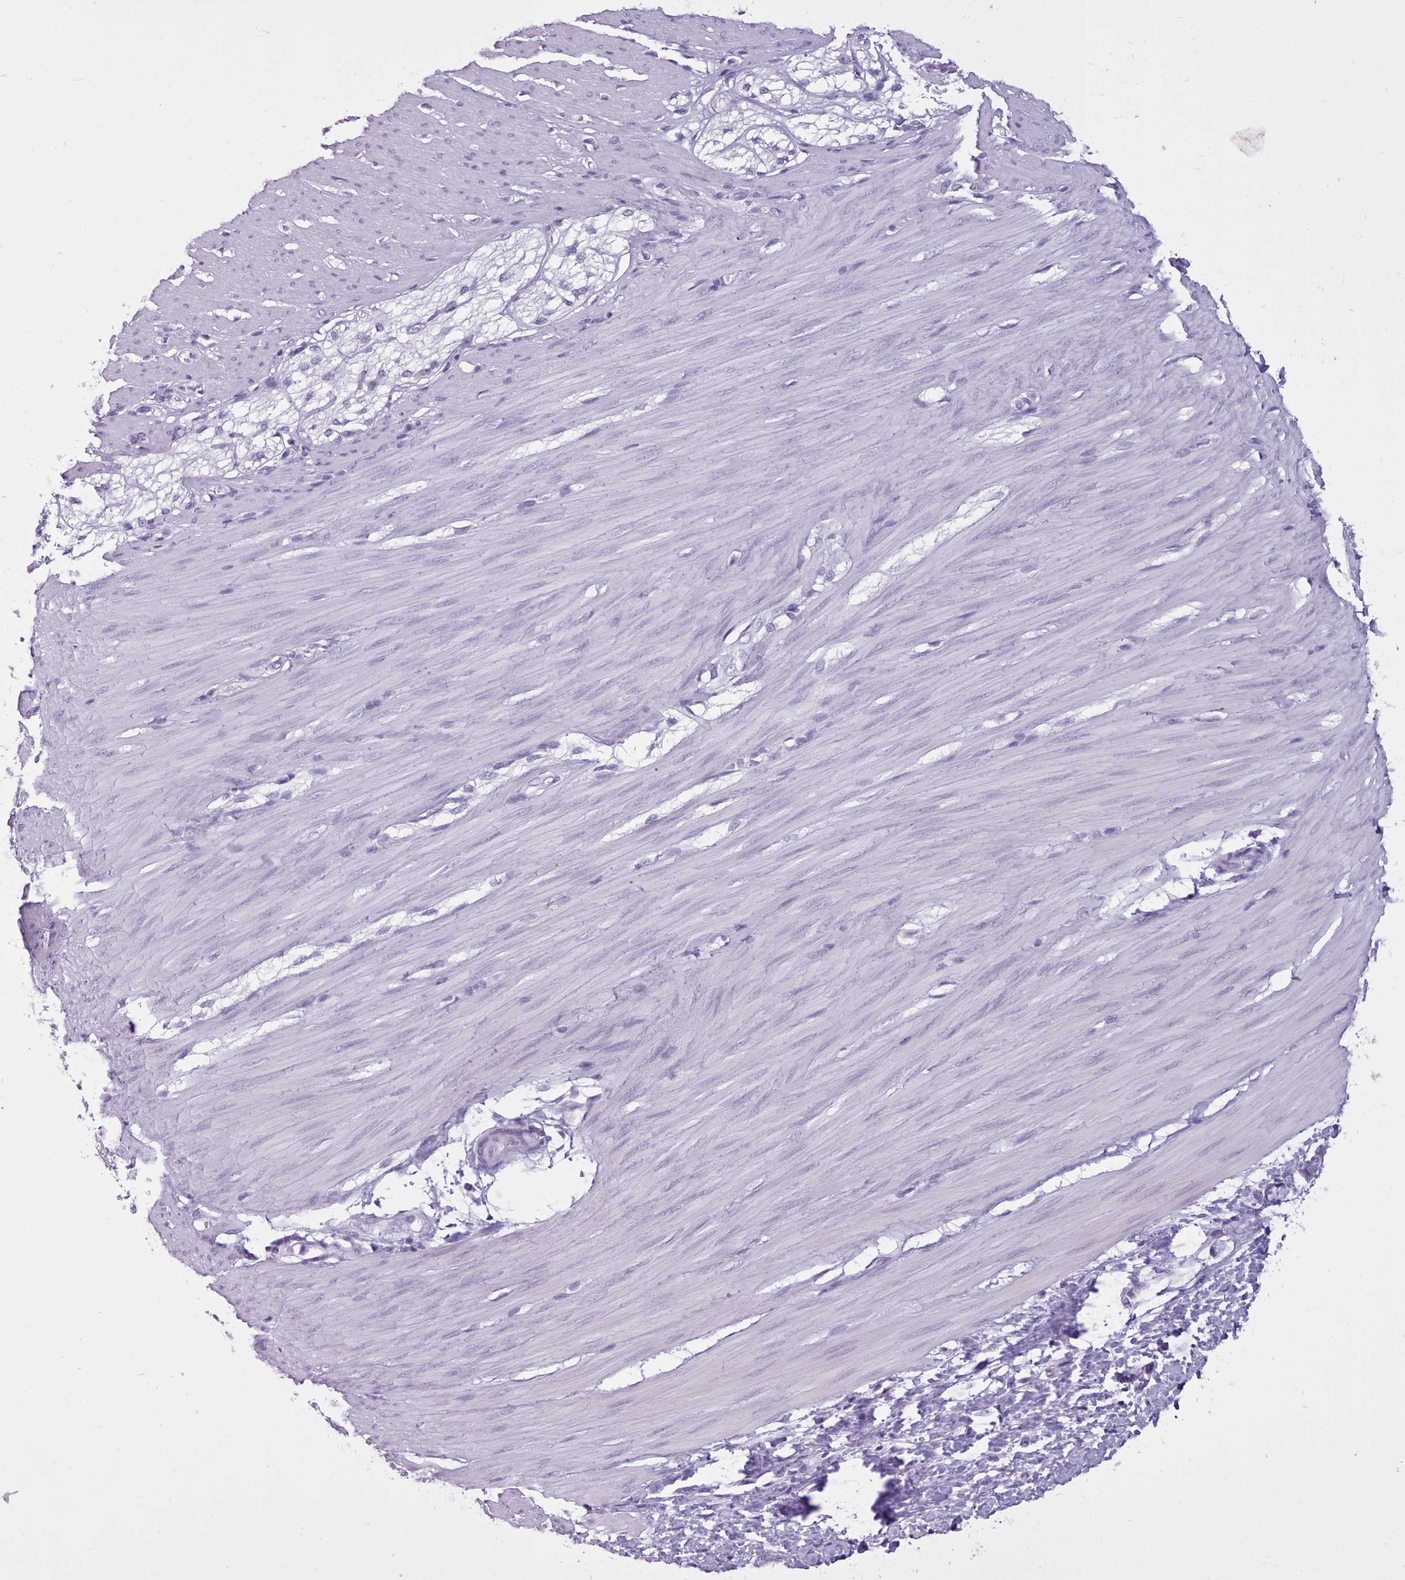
{"staining": {"intensity": "negative", "quantity": "none", "location": "none"}, "tissue": "smooth muscle", "cell_type": "Smooth muscle cells", "image_type": "normal", "snomed": [{"axis": "morphology", "description": "Normal tissue, NOS"}, {"axis": "morphology", "description": "Adenocarcinoma, NOS"}, {"axis": "topography", "description": "Colon"}, {"axis": "topography", "description": "Peripheral nerve tissue"}], "caption": "Human smooth muscle stained for a protein using immunohistochemistry exhibits no positivity in smooth muscle cells.", "gene": "FBXO48", "patient": {"sex": "male", "age": 14}}